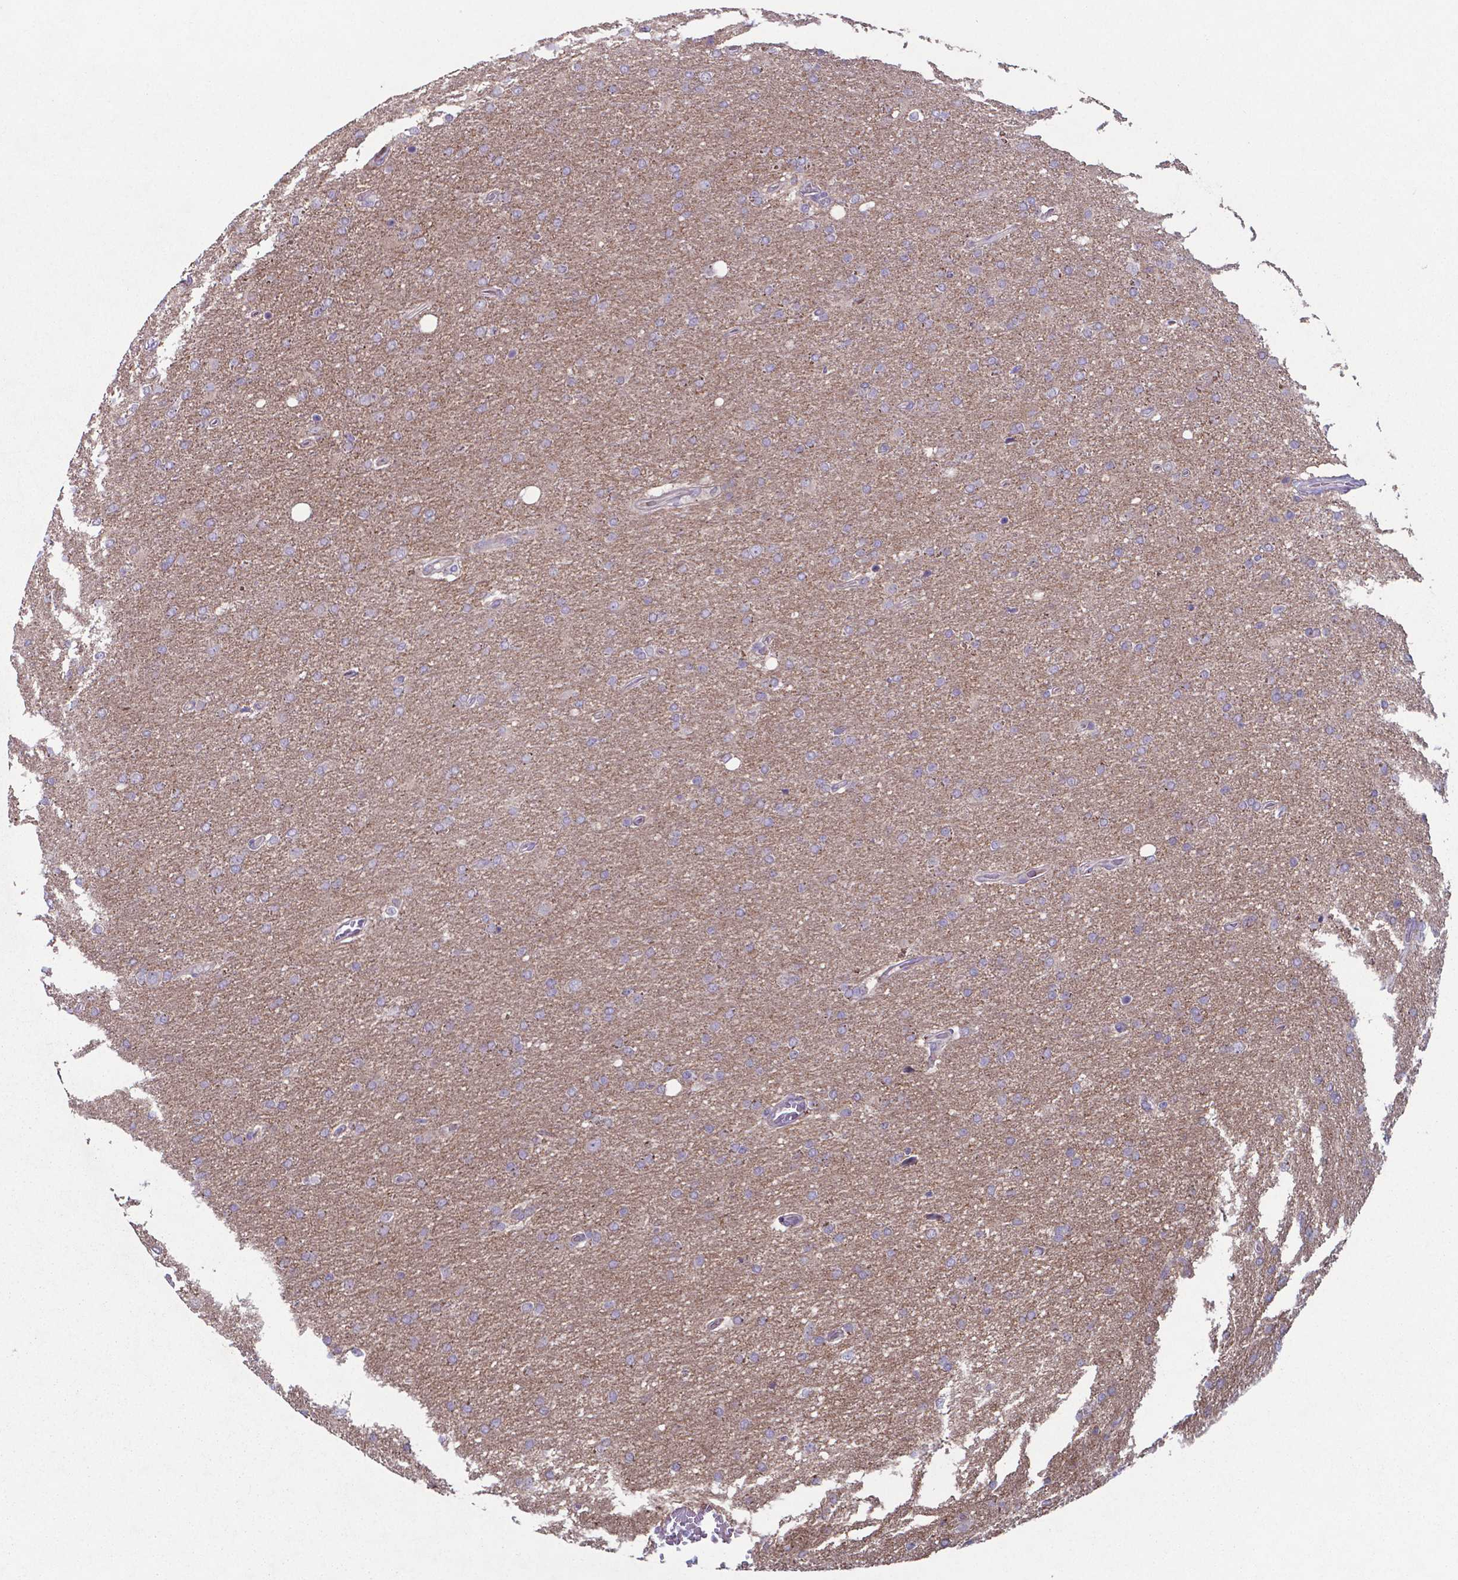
{"staining": {"intensity": "negative", "quantity": "none", "location": "none"}, "tissue": "glioma", "cell_type": "Tumor cells", "image_type": "cancer", "snomed": [{"axis": "morphology", "description": "Glioma, malignant, High grade"}, {"axis": "topography", "description": "Cerebral cortex"}], "caption": "Human malignant glioma (high-grade) stained for a protein using immunohistochemistry (IHC) demonstrates no positivity in tumor cells.", "gene": "TYRO3", "patient": {"sex": "male", "age": 70}}